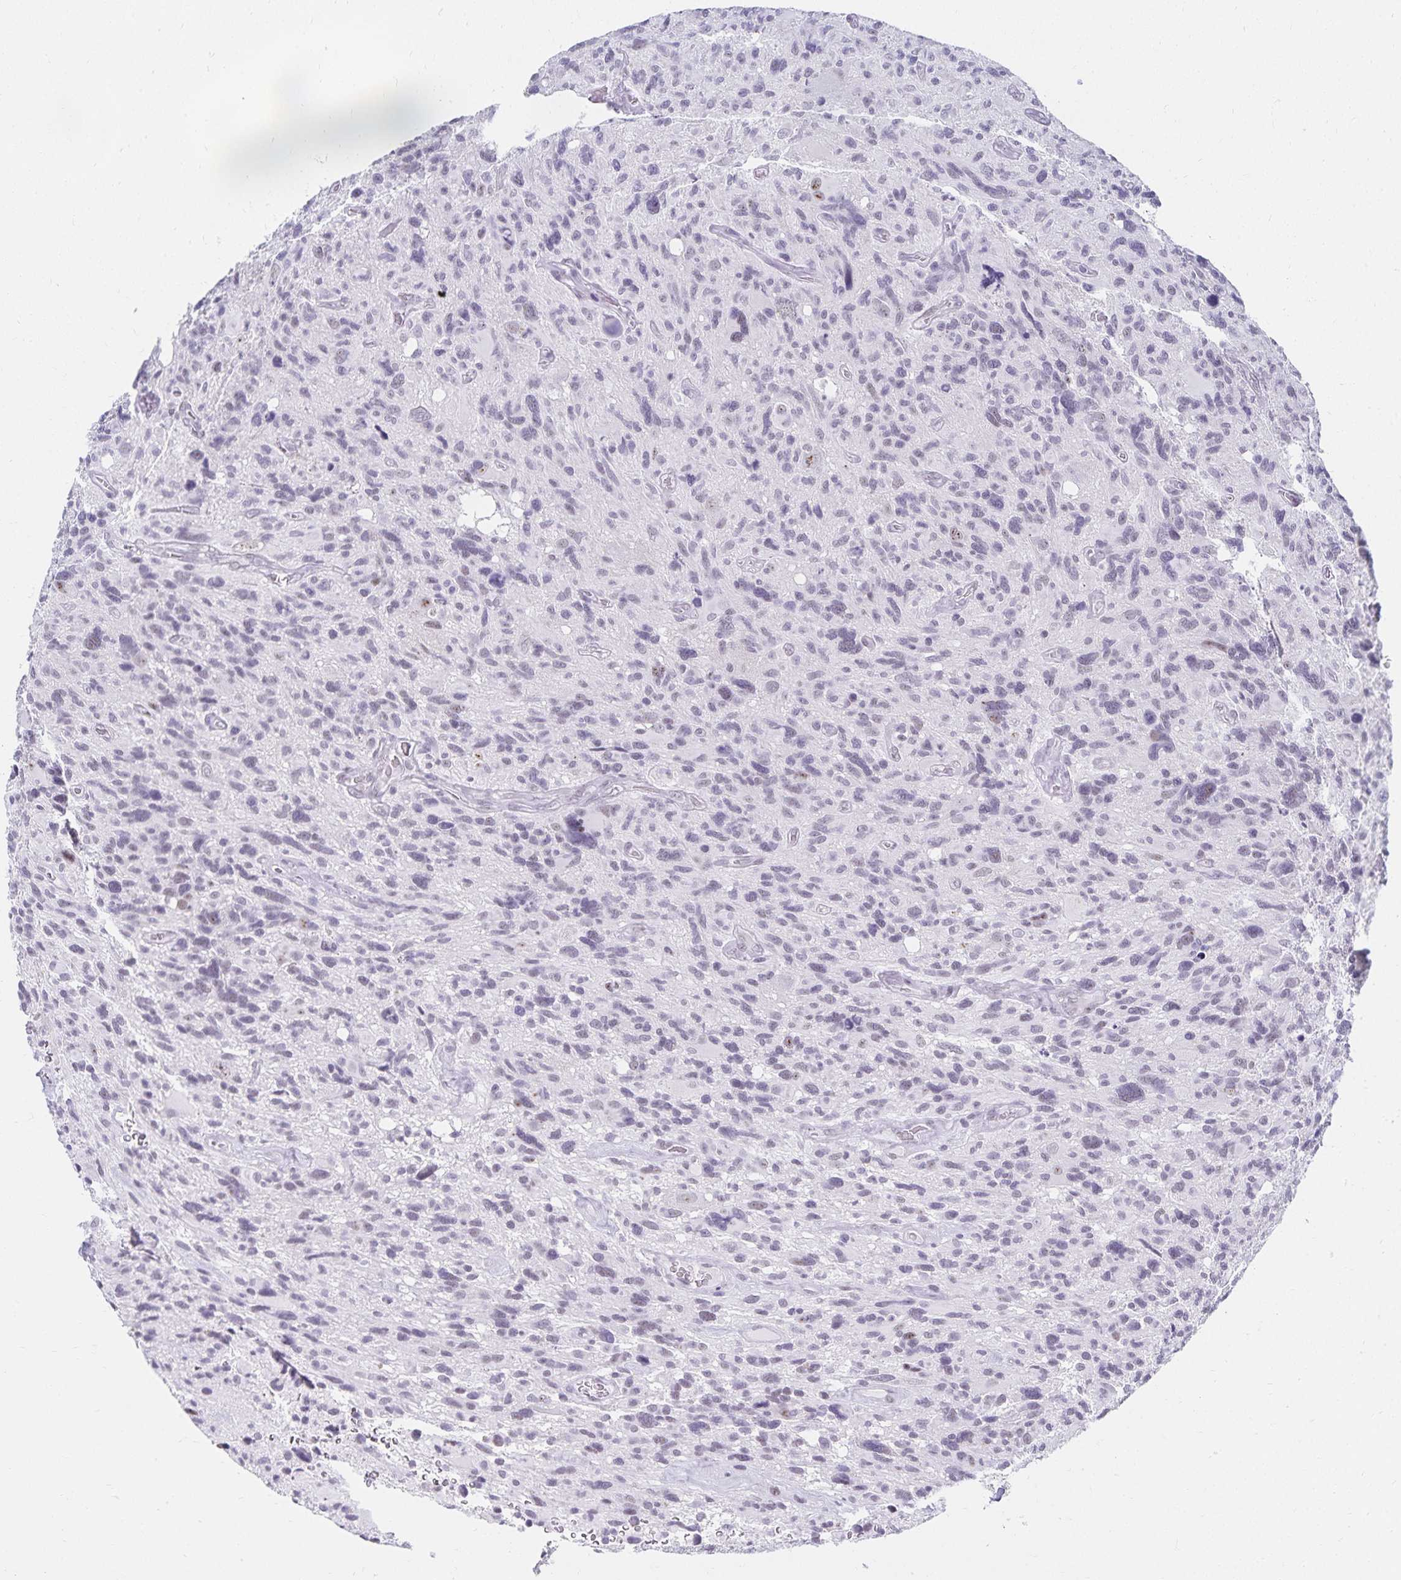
{"staining": {"intensity": "negative", "quantity": "none", "location": "none"}, "tissue": "glioma", "cell_type": "Tumor cells", "image_type": "cancer", "snomed": [{"axis": "morphology", "description": "Glioma, malignant, High grade"}, {"axis": "topography", "description": "Brain"}], "caption": "Immunohistochemistry (IHC) photomicrograph of human malignant glioma (high-grade) stained for a protein (brown), which demonstrates no positivity in tumor cells.", "gene": "C20orf85", "patient": {"sex": "male", "age": 49}}